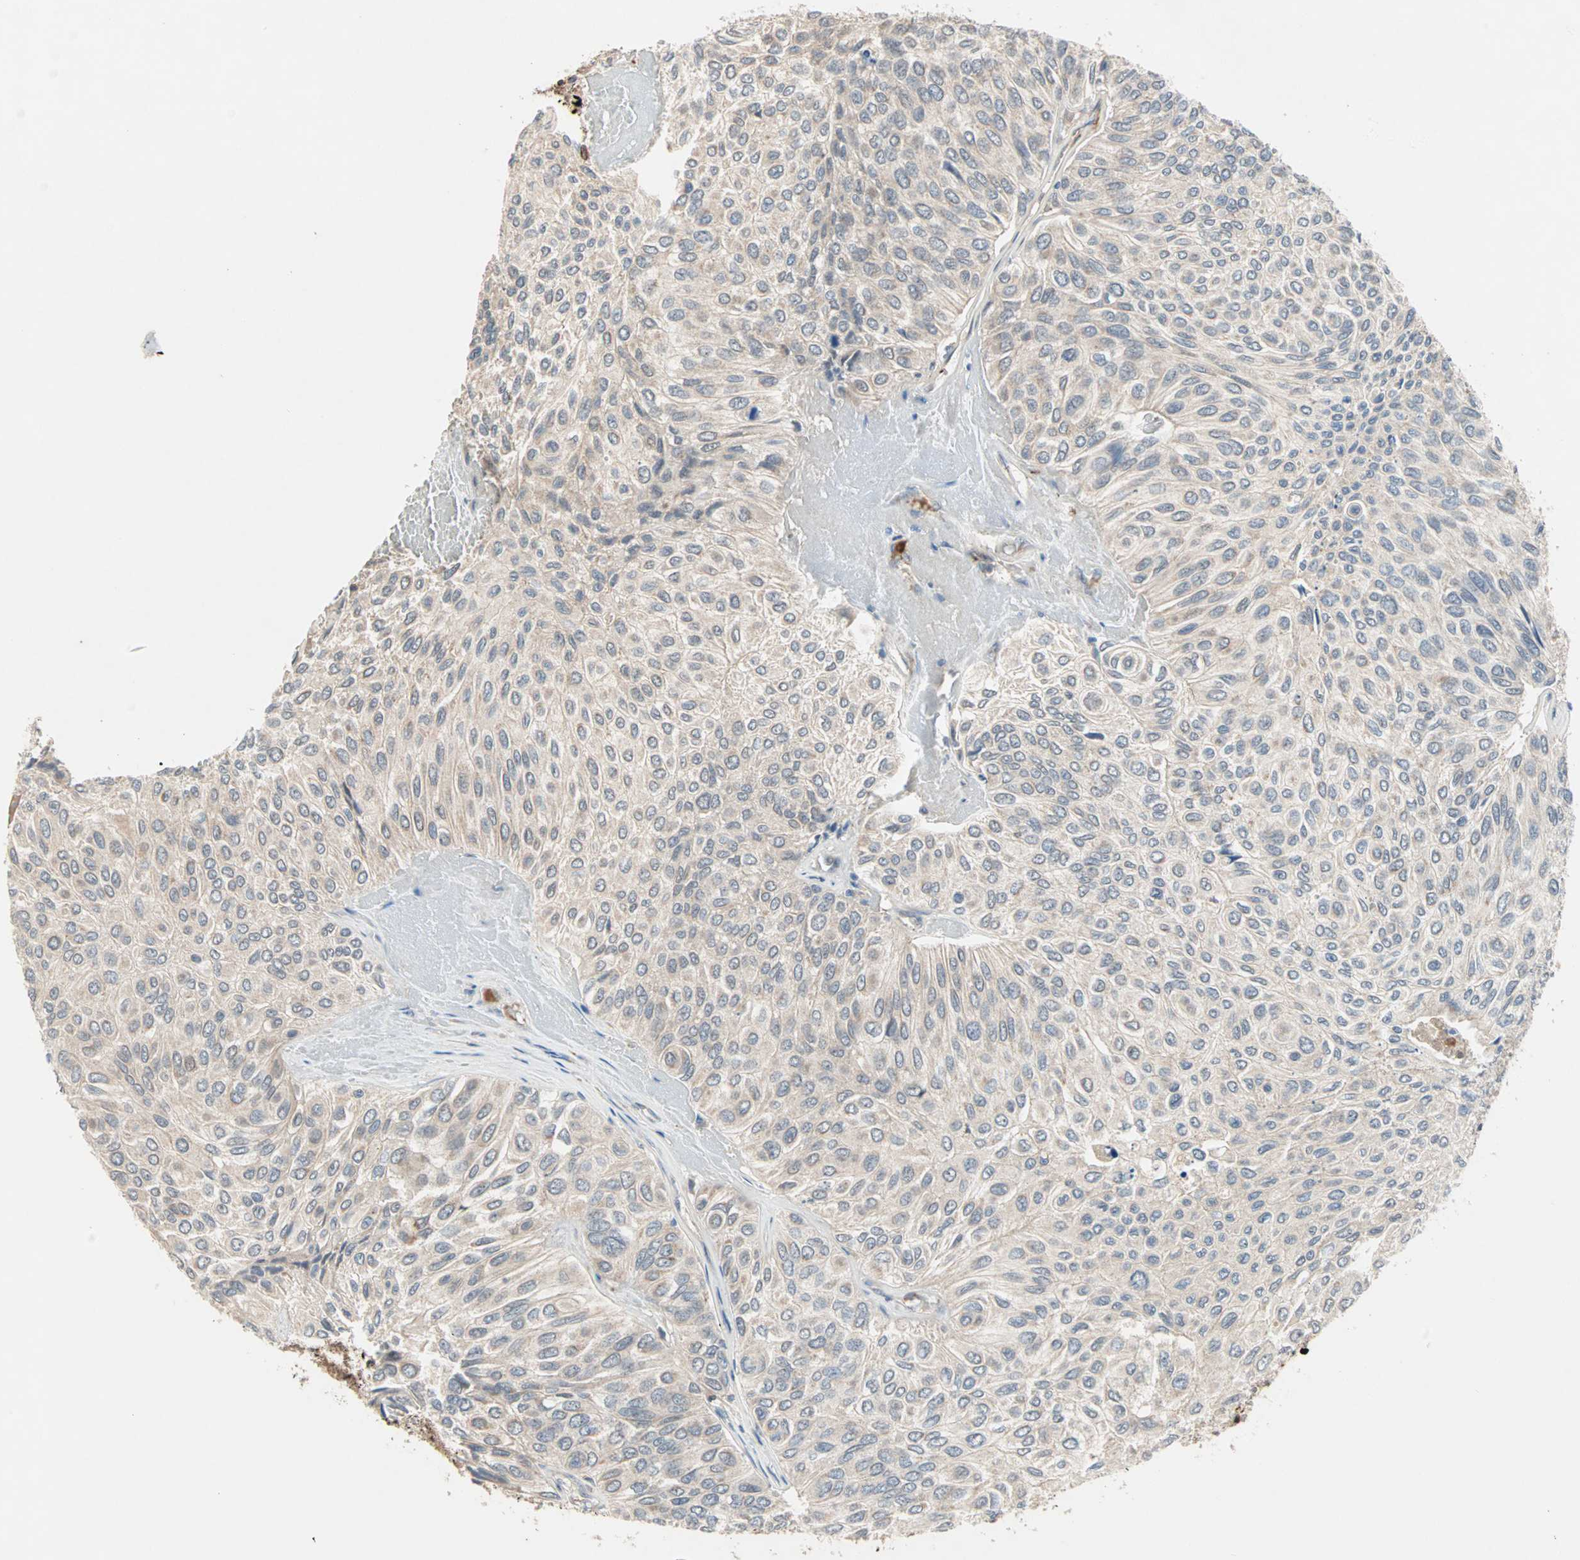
{"staining": {"intensity": "weak", "quantity": ">75%", "location": "cytoplasmic/membranous"}, "tissue": "urothelial cancer", "cell_type": "Tumor cells", "image_type": "cancer", "snomed": [{"axis": "morphology", "description": "Urothelial carcinoma, High grade"}, {"axis": "topography", "description": "Urinary bladder"}], "caption": "This histopathology image demonstrates immunohistochemistry staining of human urothelial cancer, with low weak cytoplasmic/membranous staining in approximately >75% of tumor cells.", "gene": "PROS1", "patient": {"sex": "male", "age": 66}}